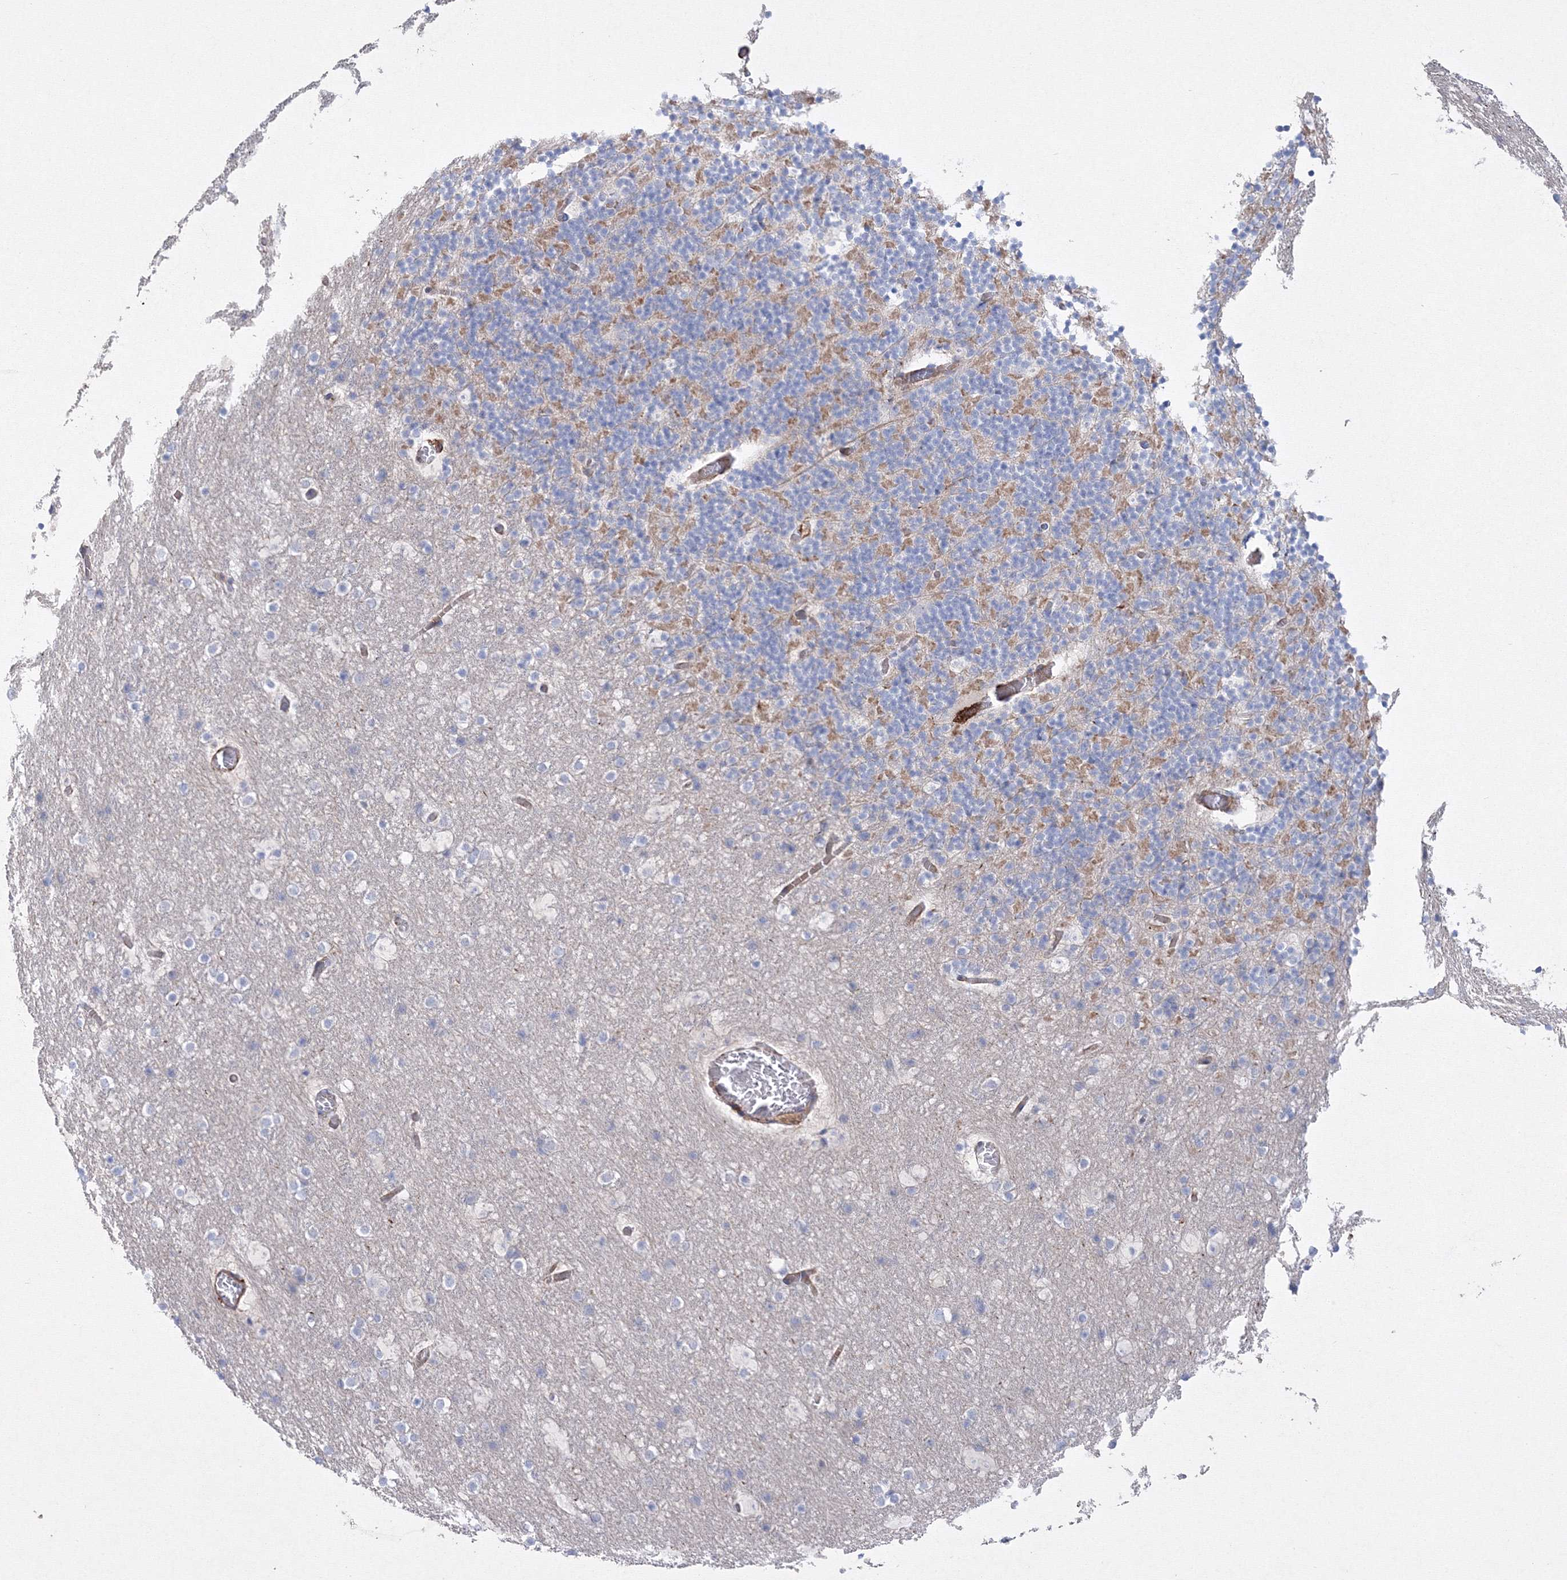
{"staining": {"intensity": "negative", "quantity": "none", "location": "none"}, "tissue": "cerebellum", "cell_type": "Cells in granular layer", "image_type": "normal", "snomed": [{"axis": "morphology", "description": "Normal tissue, NOS"}, {"axis": "topography", "description": "Cerebellum"}], "caption": "The immunohistochemistry (IHC) photomicrograph has no significant expression in cells in granular layer of cerebellum.", "gene": "GPR82", "patient": {"sex": "male", "age": 57}}